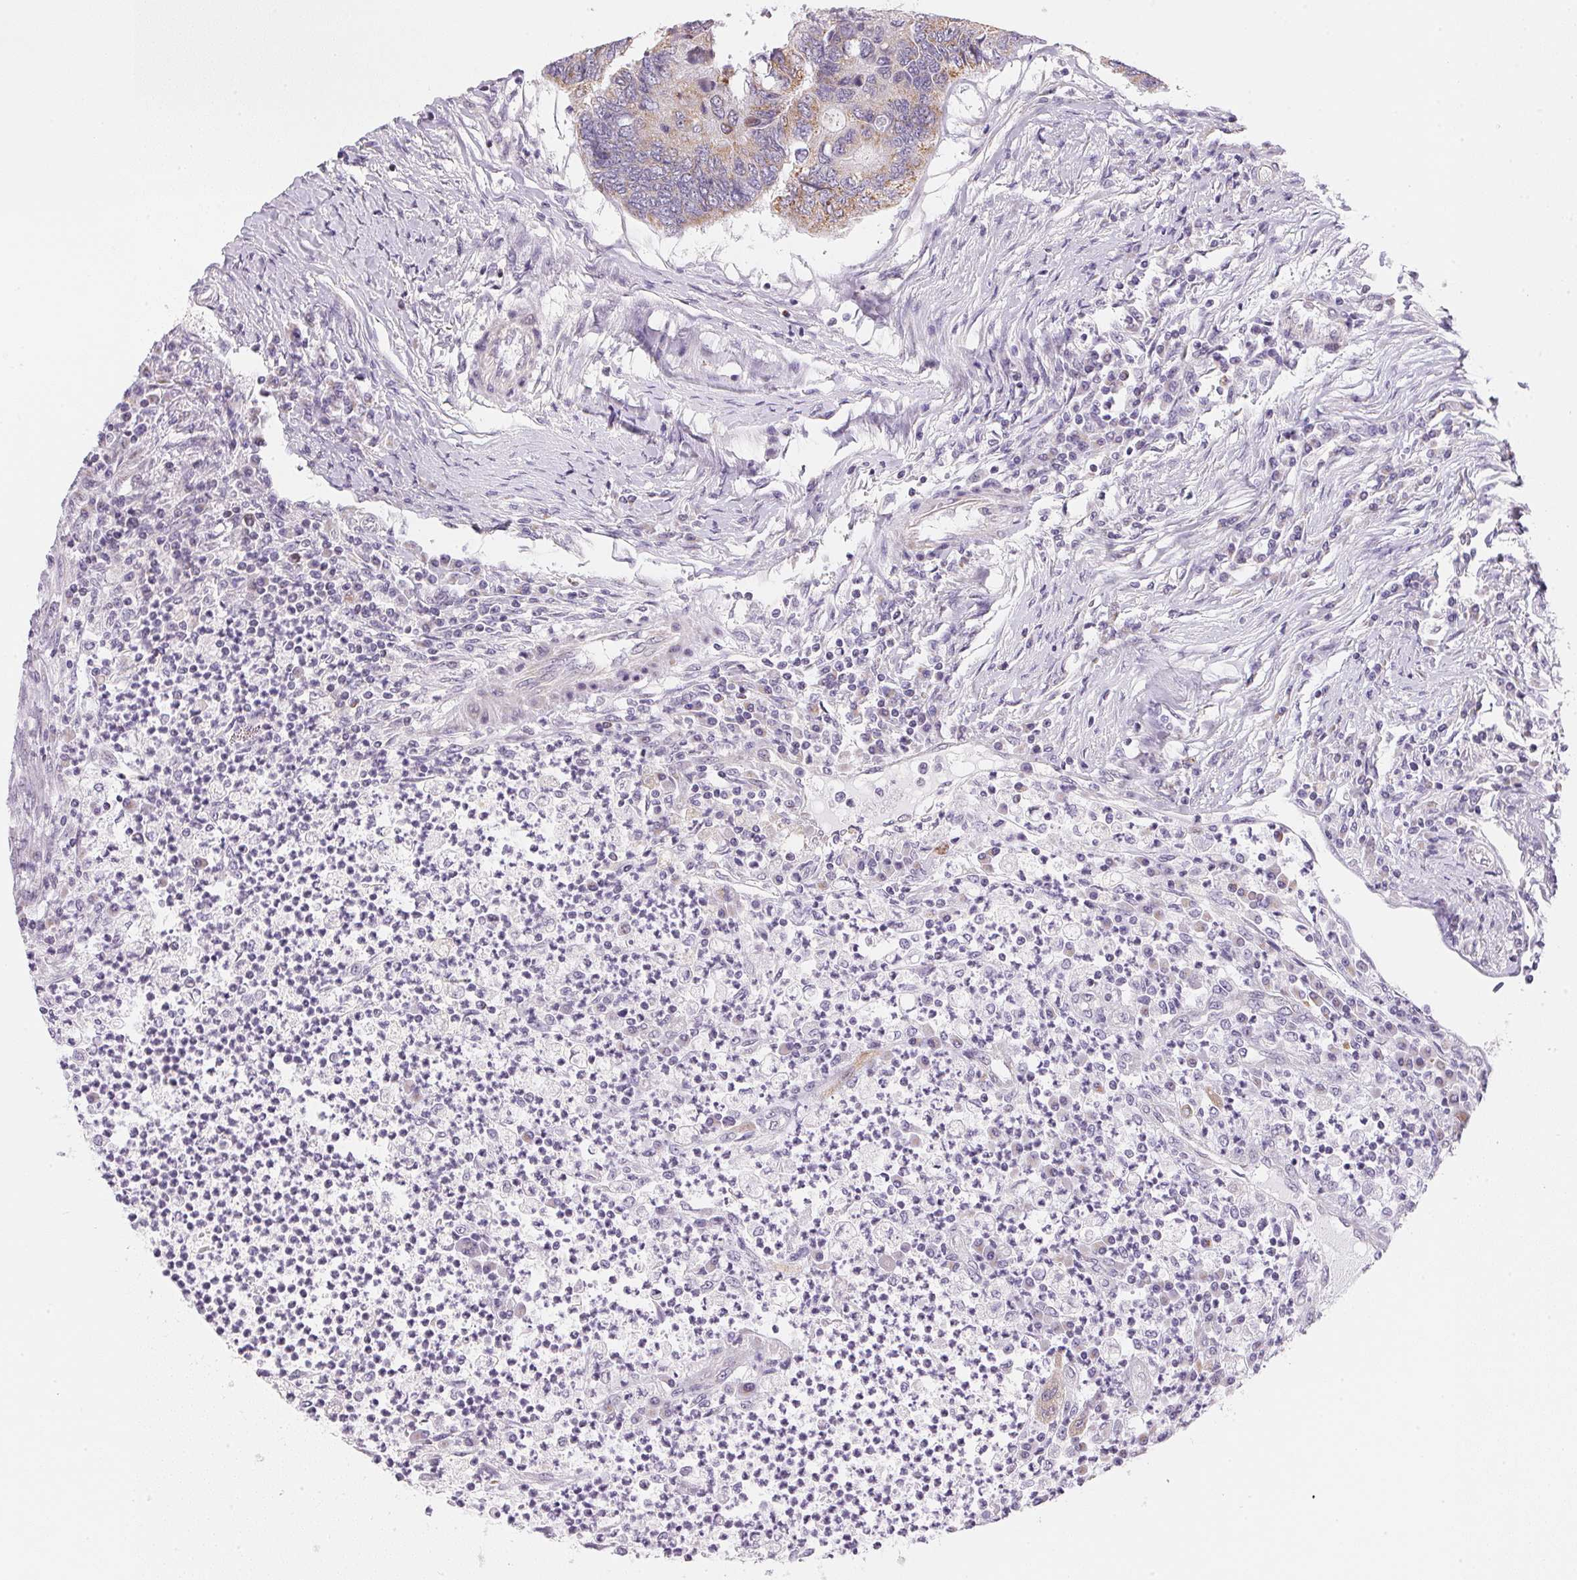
{"staining": {"intensity": "moderate", "quantity": "<25%", "location": "cytoplasmic/membranous"}, "tissue": "colorectal cancer", "cell_type": "Tumor cells", "image_type": "cancer", "snomed": [{"axis": "morphology", "description": "Adenocarcinoma, NOS"}, {"axis": "topography", "description": "Colon"}], "caption": "Protein staining of colorectal adenocarcinoma tissue displays moderate cytoplasmic/membranous positivity in approximately <25% of tumor cells.", "gene": "GIPC2", "patient": {"sex": "female", "age": 67}}